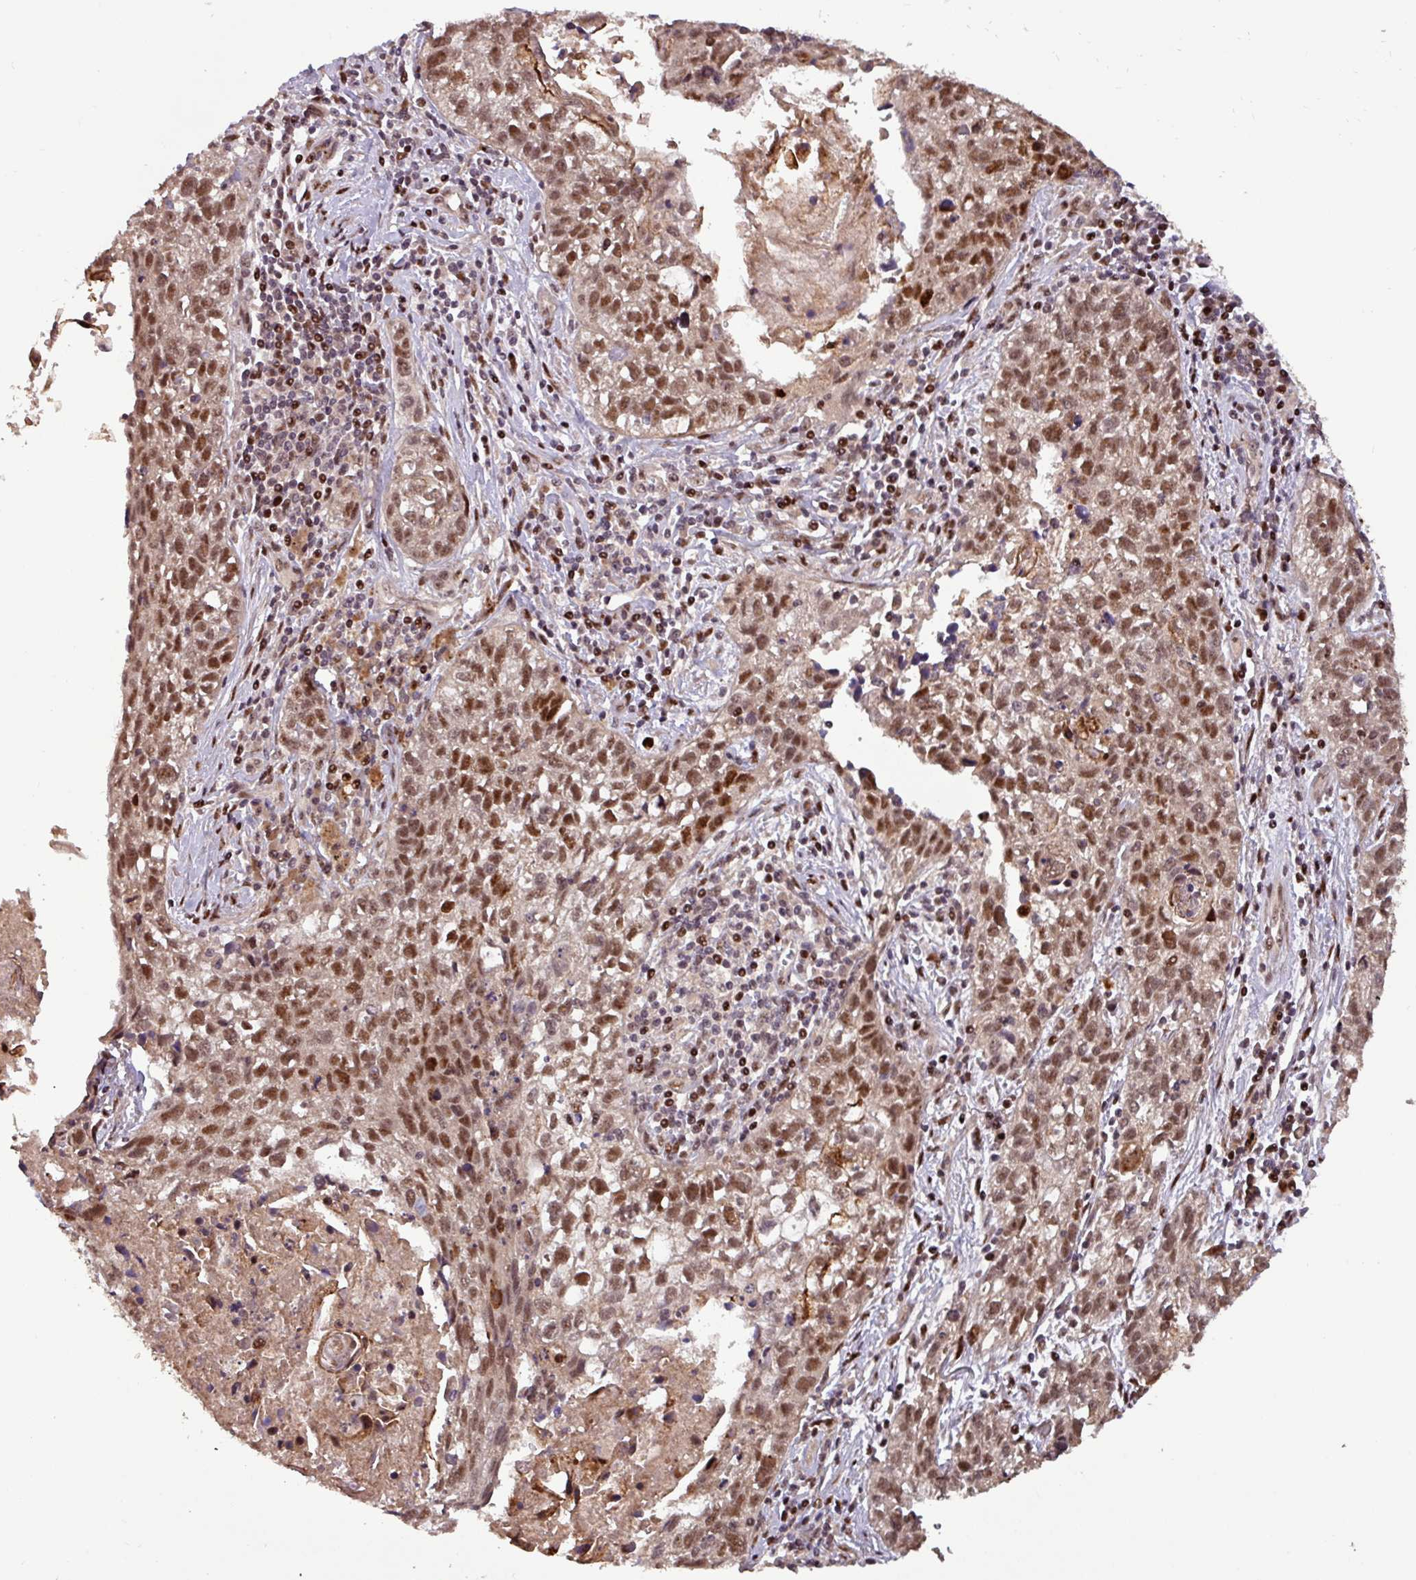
{"staining": {"intensity": "moderate", "quantity": ">75%", "location": "nuclear"}, "tissue": "lung cancer", "cell_type": "Tumor cells", "image_type": "cancer", "snomed": [{"axis": "morphology", "description": "Squamous cell carcinoma, NOS"}, {"axis": "topography", "description": "Lung"}], "caption": "A photomicrograph of lung squamous cell carcinoma stained for a protein shows moderate nuclear brown staining in tumor cells.", "gene": "SLC22A24", "patient": {"sex": "male", "age": 74}}